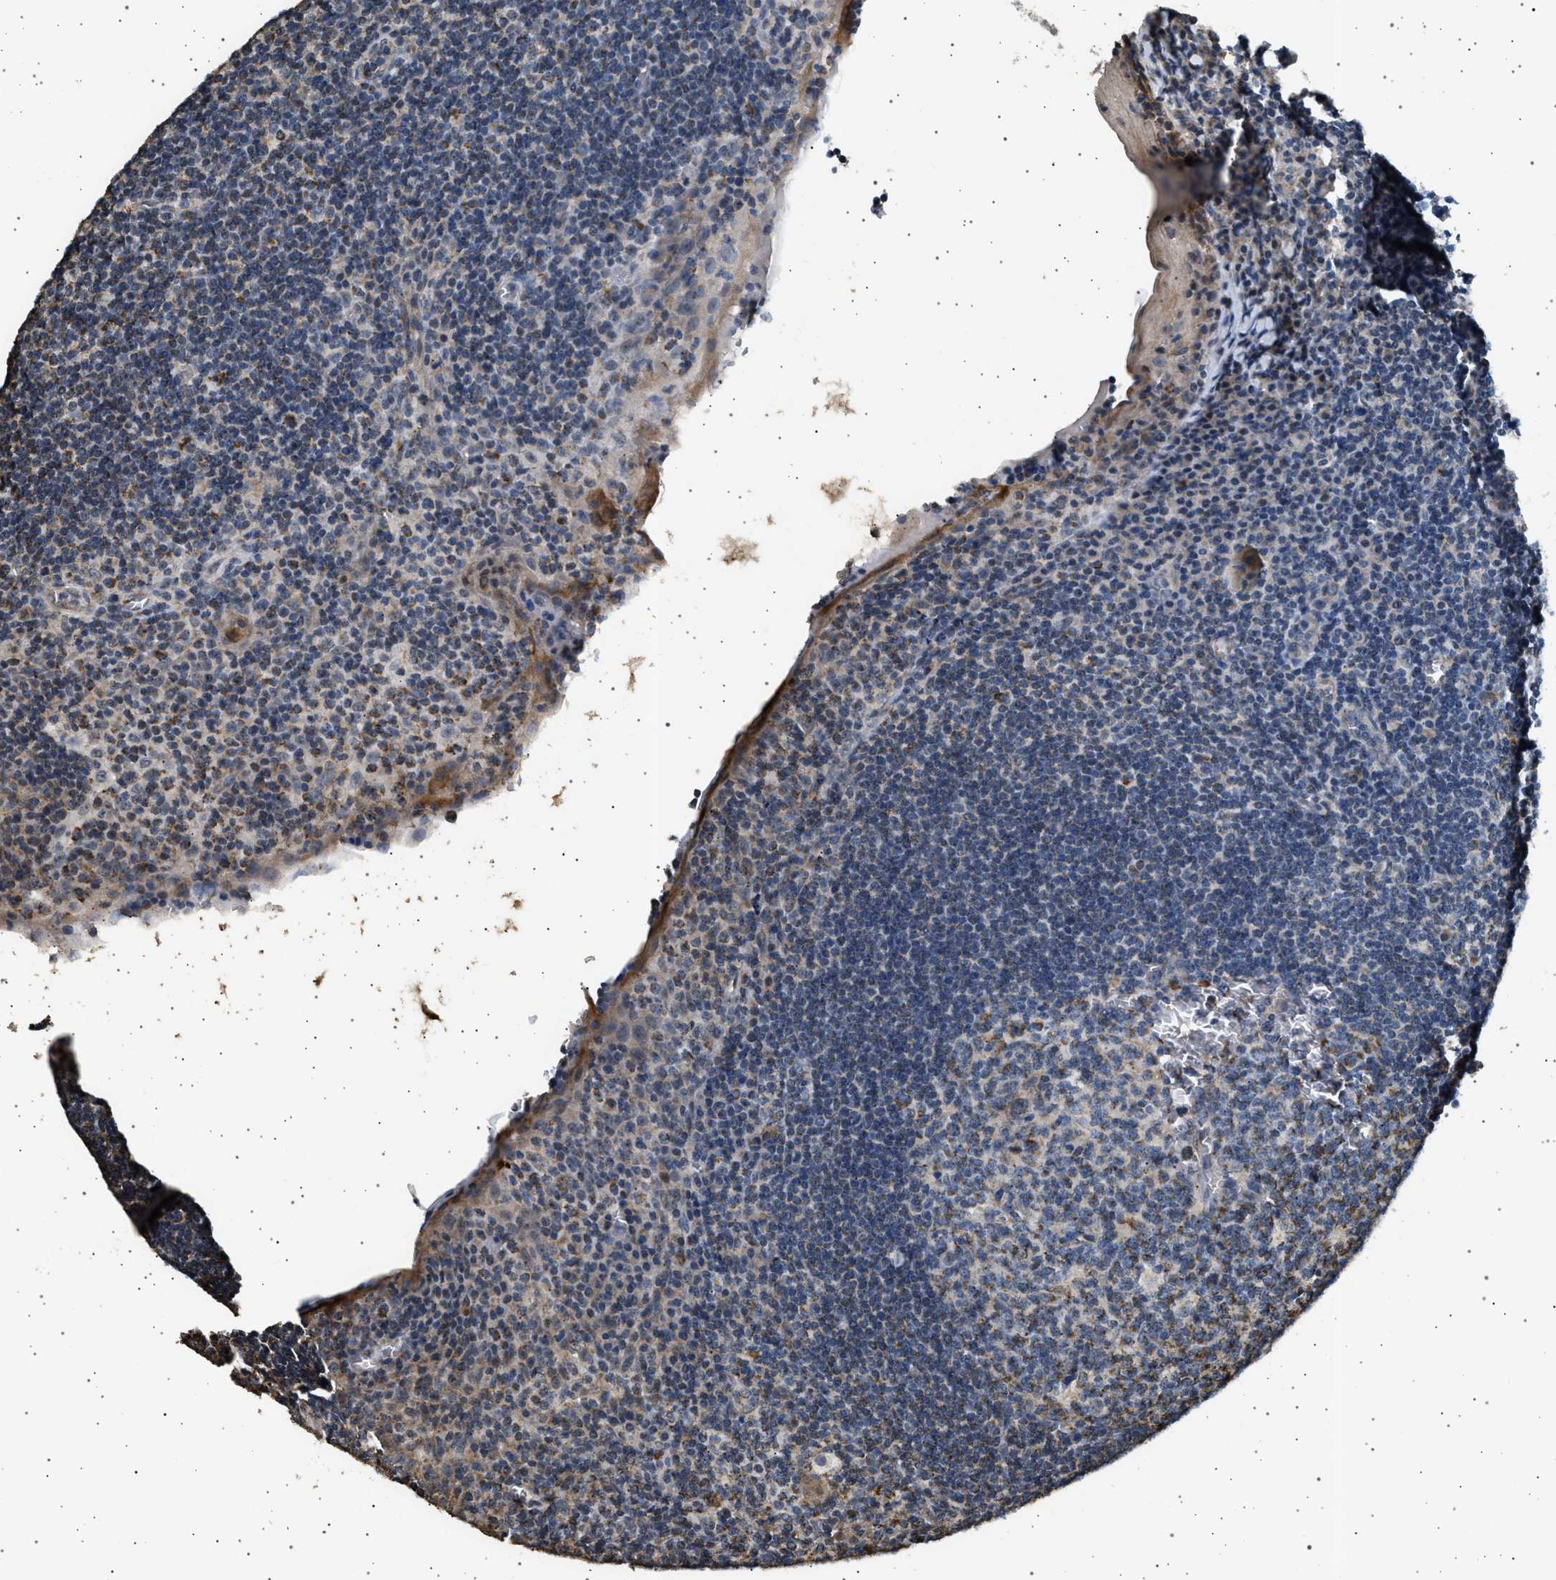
{"staining": {"intensity": "moderate", "quantity": "25%-75%", "location": "cytoplasmic/membranous"}, "tissue": "tonsil", "cell_type": "Germinal center cells", "image_type": "normal", "snomed": [{"axis": "morphology", "description": "Normal tissue, NOS"}, {"axis": "topography", "description": "Tonsil"}], "caption": "The photomicrograph shows a brown stain indicating the presence of a protein in the cytoplasmic/membranous of germinal center cells in tonsil. Nuclei are stained in blue.", "gene": "KCNA4", "patient": {"sex": "male", "age": 37}}